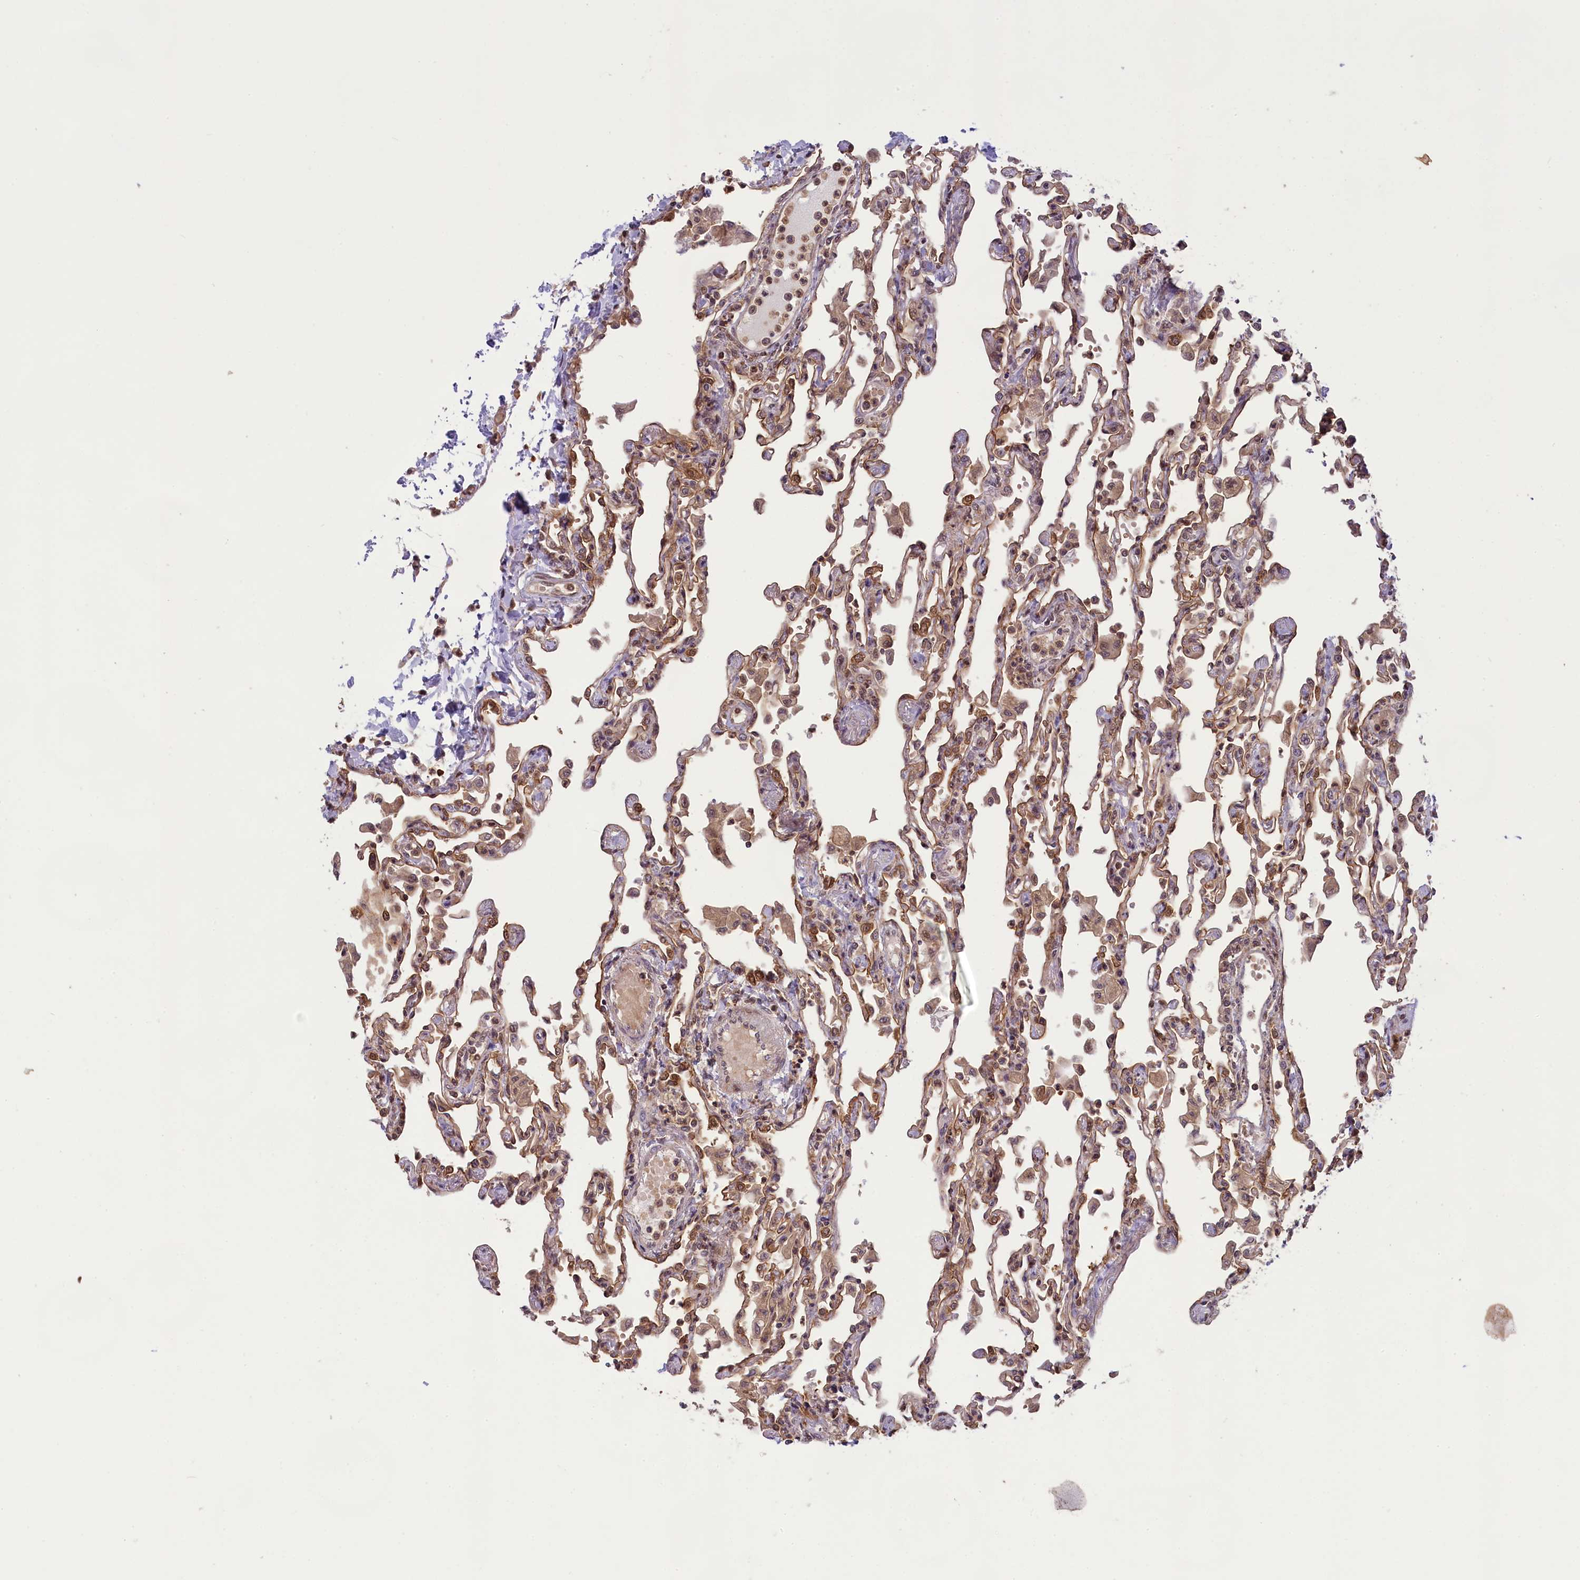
{"staining": {"intensity": "weak", "quantity": ">75%", "location": "cytoplasmic/membranous,nuclear"}, "tissue": "lung", "cell_type": "Alveolar cells", "image_type": "normal", "snomed": [{"axis": "morphology", "description": "Normal tissue, NOS"}, {"axis": "topography", "description": "Bronchus"}, {"axis": "topography", "description": "Lung"}], "caption": "Human lung stained with a brown dye displays weak cytoplasmic/membranous,nuclear positive staining in about >75% of alveolar cells.", "gene": "CARD8", "patient": {"sex": "female", "age": 49}}